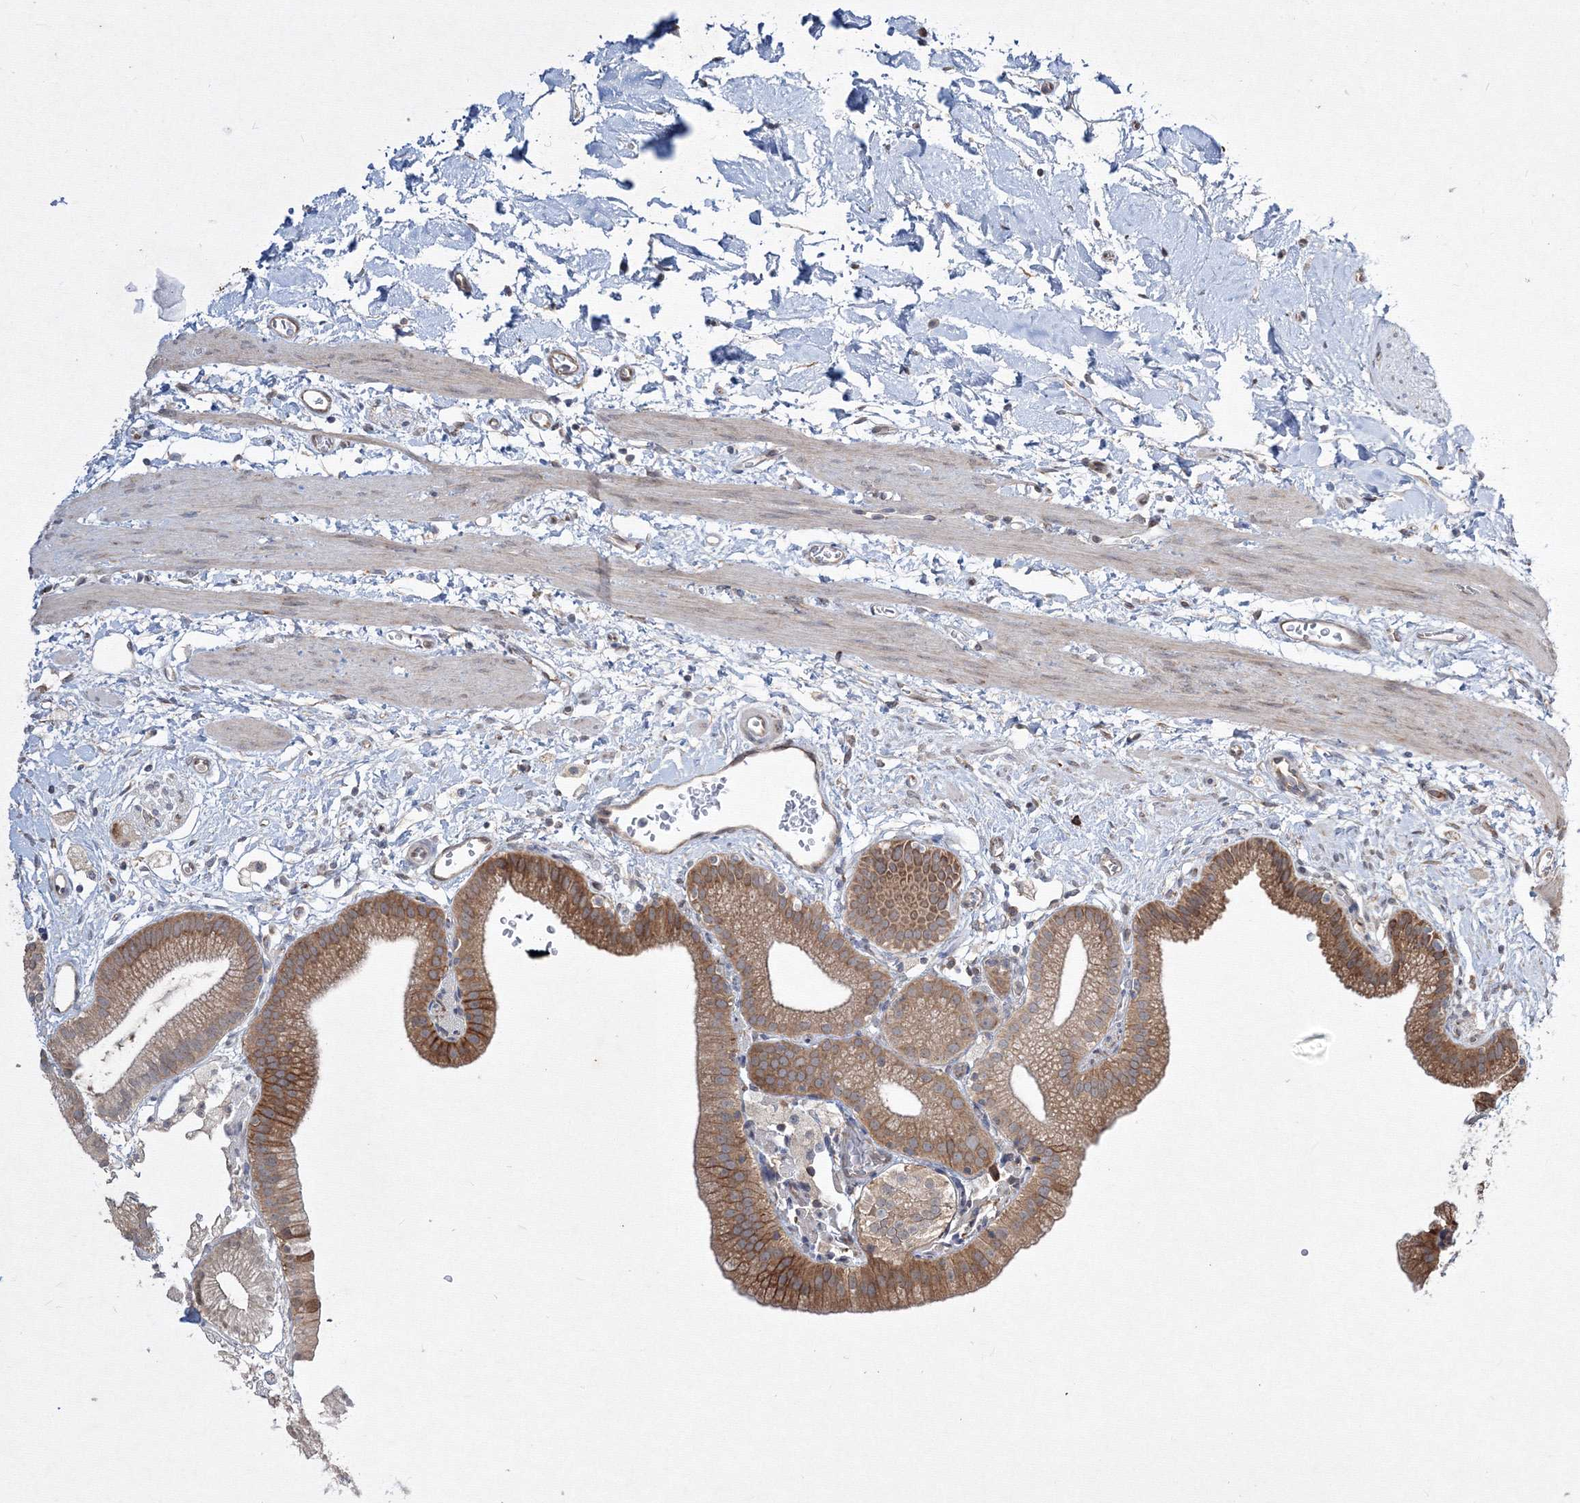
{"staining": {"intensity": "moderate", "quantity": ">75%", "location": "cytoplasmic/membranous"}, "tissue": "gallbladder", "cell_type": "Glandular cells", "image_type": "normal", "snomed": [{"axis": "morphology", "description": "Normal tissue, NOS"}, {"axis": "topography", "description": "Gallbladder"}], "caption": "A micrograph showing moderate cytoplasmic/membranous staining in about >75% of glandular cells in normal gallbladder, as visualized by brown immunohistochemical staining.", "gene": "FBXL8", "patient": {"sex": "male", "age": 55}}